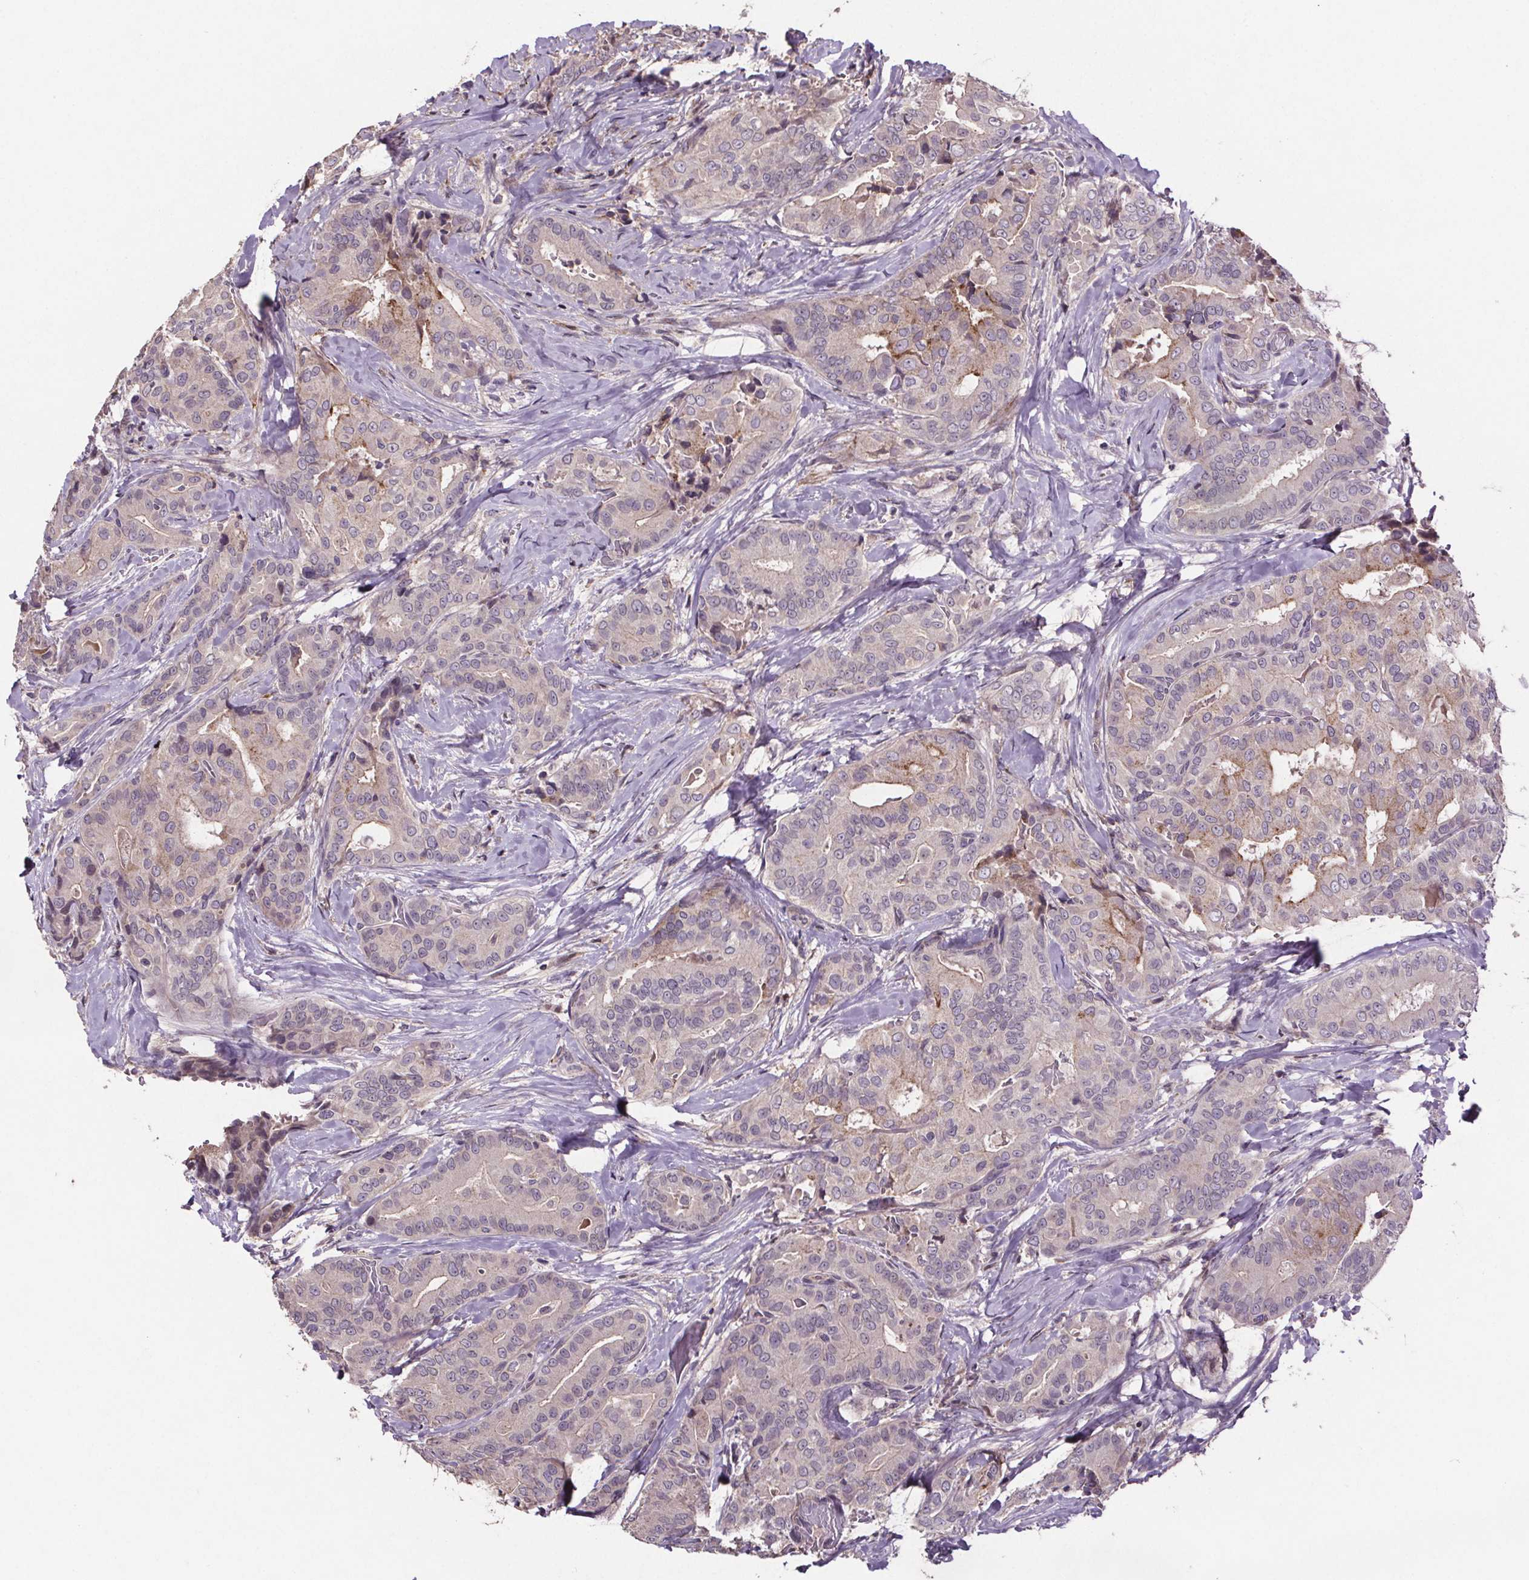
{"staining": {"intensity": "weak", "quantity": "<25%", "location": "cytoplasmic/membranous"}, "tissue": "thyroid cancer", "cell_type": "Tumor cells", "image_type": "cancer", "snomed": [{"axis": "morphology", "description": "Papillary adenocarcinoma, NOS"}, {"axis": "topography", "description": "Thyroid gland"}], "caption": "IHC micrograph of thyroid papillary adenocarcinoma stained for a protein (brown), which shows no staining in tumor cells.", "gene": "CLN3", "patient": {"sex": "male", "age": 61}}